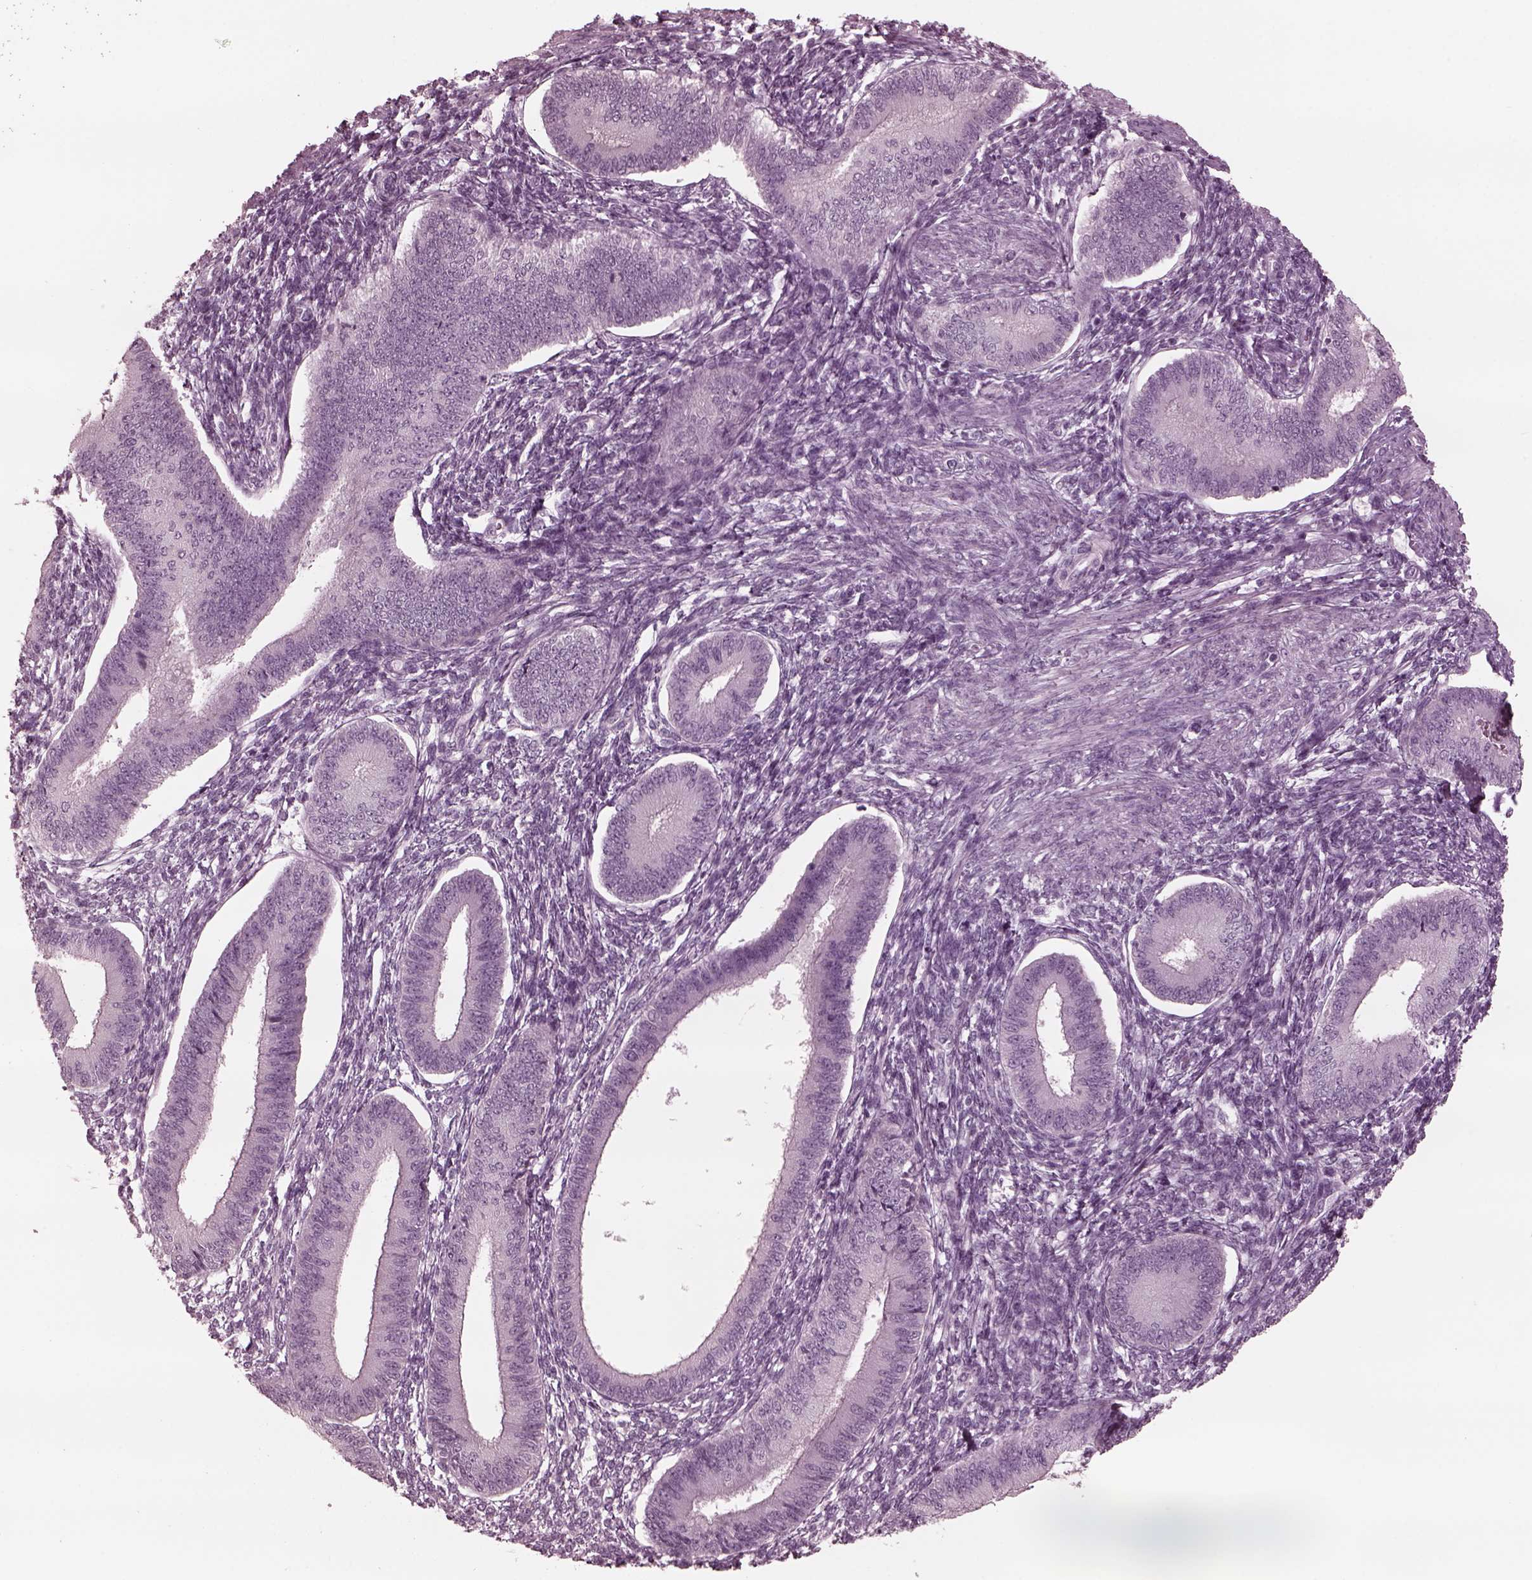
{"staining": {"intensity": "negative", "quantity": "none", "location": "none"}, "tissue": "endometrium", "cell_type": "Cells in endometrial stroma", "image_type": "normal", "snomed": [{"axis": "morphology", "description": "Normal tissue, NOS"}, {"axis": "topography", "description": "Endometrium"}], "caption": "The immunohistochemistry photomicrograph has no significant staining in cells in endometrial stroma of endometrium. The staining was performed using DAB to visualize the protein expression in brown, while the nuclei were stained in blue with hematoxylin (Magnification: 20x).", "gene": "YY2", "patient": {"sex": "female", "age": 39}}